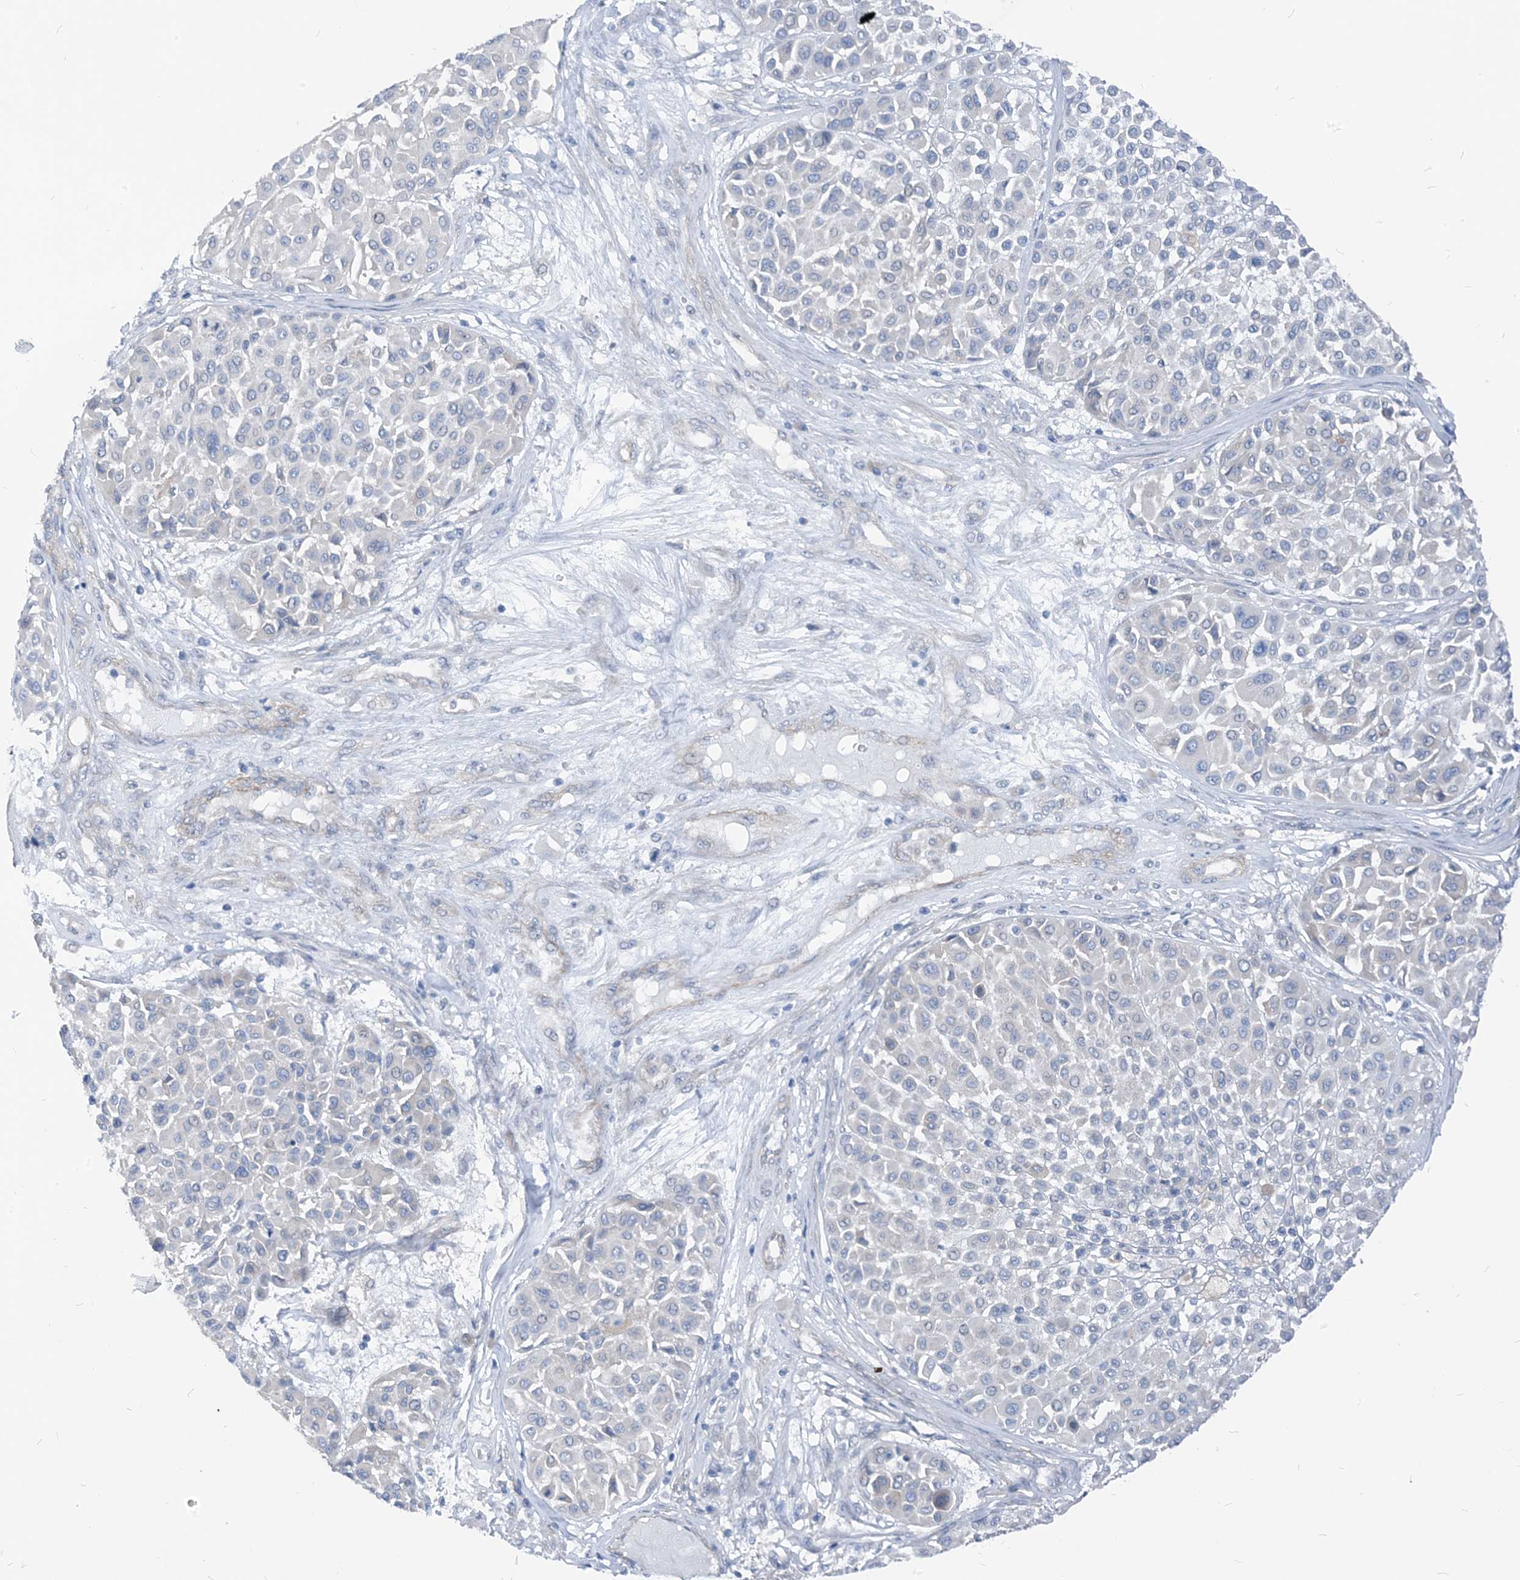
{"staining": {"intensity": "negative", "quantity": "none", "location": "none"}, "tissue": "melanoma", "cell_type": "Tumor cells", "image_type": "cancer", "snomed": [{"axis": "morphology", "description": "Malignant melanoma, Metastatic site"}, {"axis": "topography", "description": "Soft tissue"}], "caption": "Photomicrograph shows no protein positivity in tumor cells of melanoma tissue. (DAB (3,3'-diaminobenzidine) immunohistochemistry visualized using brightfield microscopy, high magnification).", "gene": "PLEKHA3", "patient": {"sex": "male", "age": 41}}